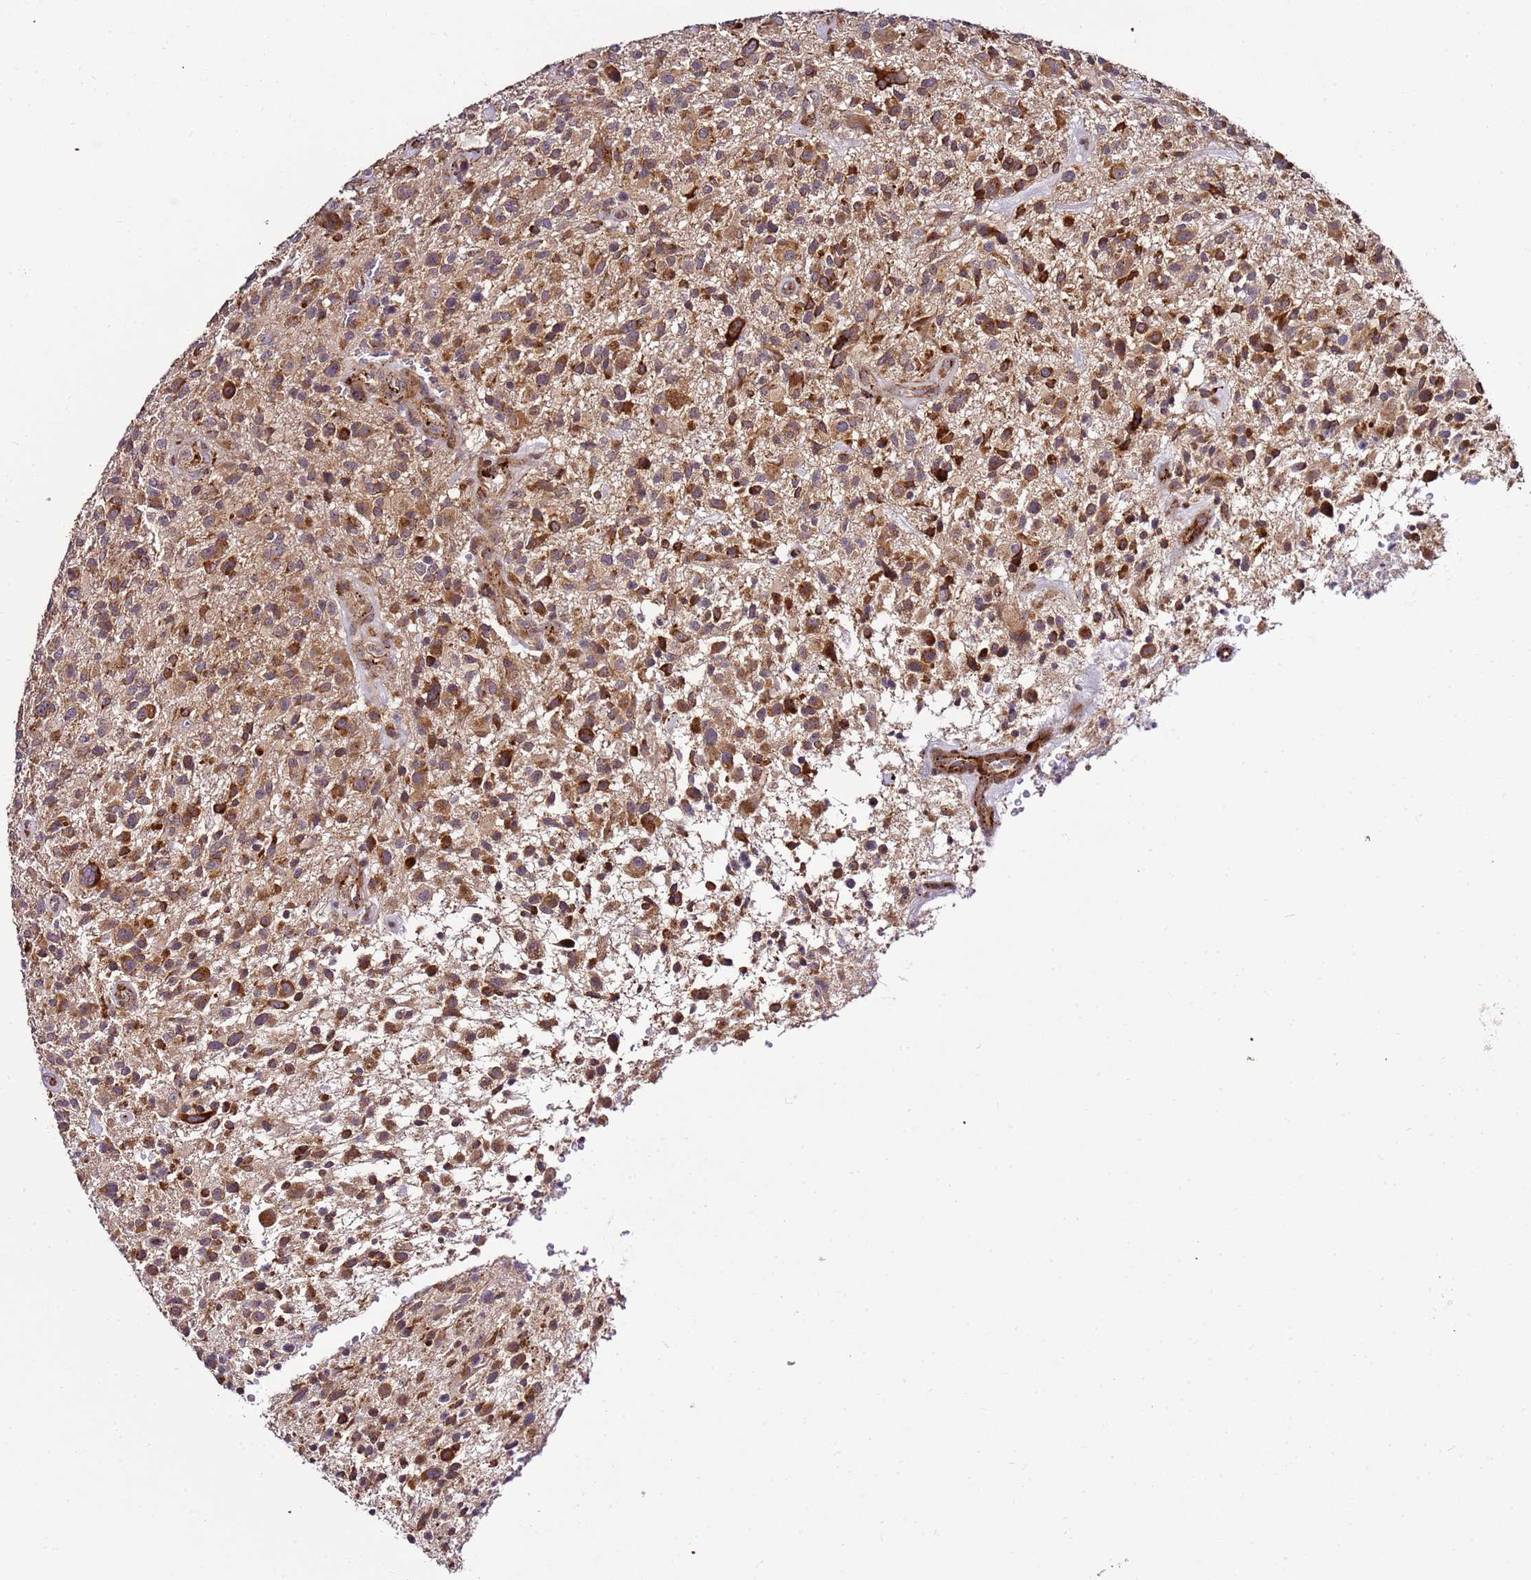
{"staining": {"intensity": "strong", "quantity": ">75%", "location": "cytoplasmic/membranous"}, "tissue": "glioma", "cell_type": "Tumor cells", "image_type": "cancer", "snomed": [{"axis": "morphology", "description": "Glioma, malignant, High grade"}, {"axis": "topography", "description": "Brain"}], "caption": "The photomicrograph reveals staining of glioma, revealing strong cytoplasmic/membranous protein expression (brown color) within tumor cells.", "gene": "PVRIG", "patient": {"sex": "male", "age": 47}}